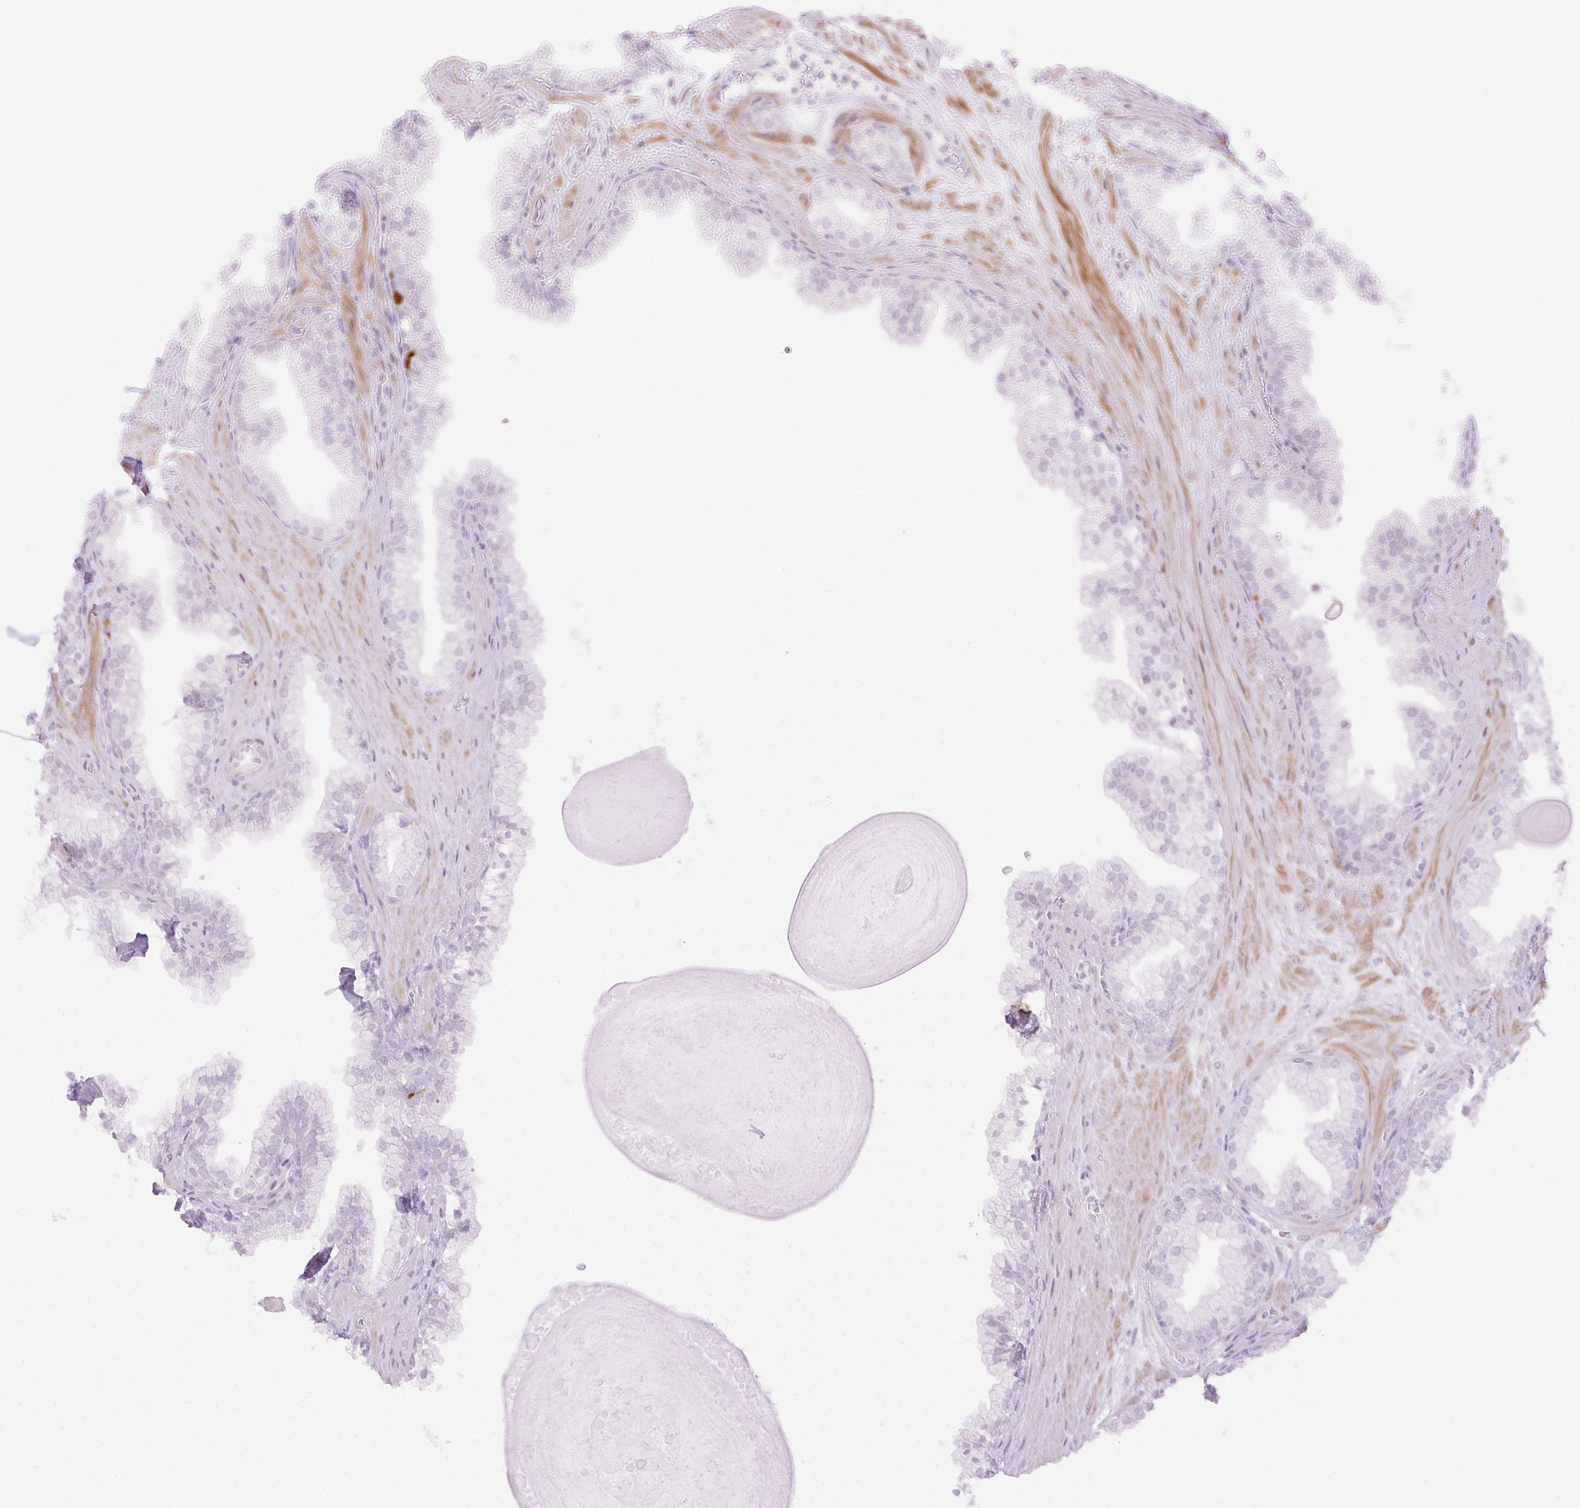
{"staining": {"intensity": "negative", "quantity": "none", "location": "none"}, "tissue": "prostate", "cell_type": "Glandular cells", "image_type": "normal", "snomed": [{"axis": "morphology", "description": "Normal tissue, NOS"}, {"axis": "topography", "description": "Prostate"}, {"axis": "topography", "description": "Peripheral nerve tissue"}], "caption": "A micrograph of human prostate is negative for staining in glandular cells. (DAB (3,3'-diaminobenzidine) IHC visualized using brightfield microscopy, high magnification).", "gene": "C3orf49", "patient": {"sex": "male", "age": 61}}